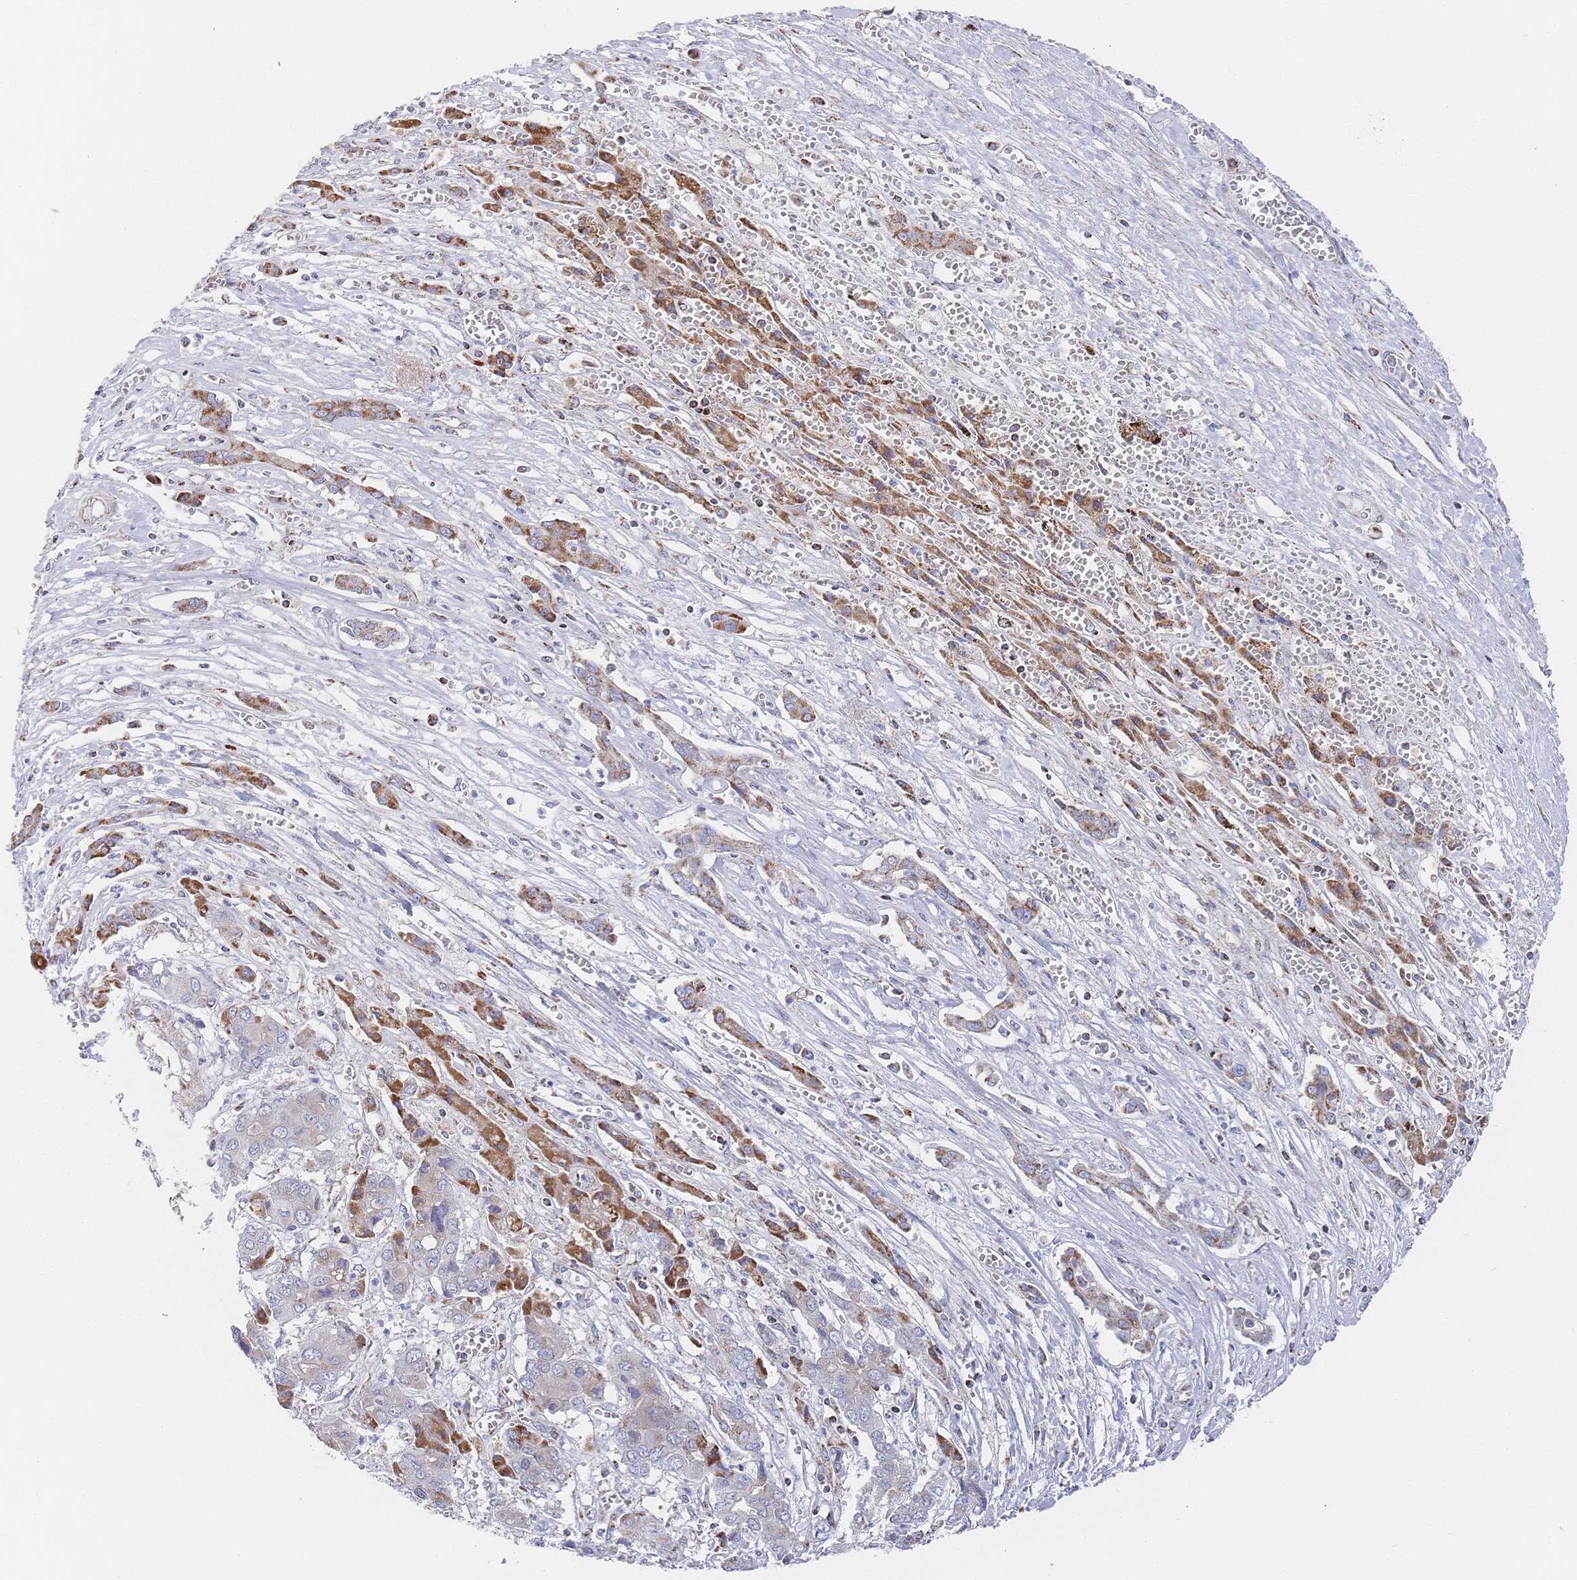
{"staining": {"intensity": "moderate", "quantity": "25%-75%", "location": "cytoplasmic/membranous"}, "tissue": "liver cancer", "cell_type": "Tumor cells", "image_type": "cancer", "snomed": [{"axis": "morphology", "description": "Cholangiocarcinoma"}, {"axis": "topography", "description": "Liver"}], "caption": "Approximately 25%-75% of tumor cells in liver cancer demonstrate moderate cytoplasmic/membranous protein staining as visualized by brown immunohistochemical staining.", "gene": "IKZF4", "patient": {"sex": "male", "age": 67}}